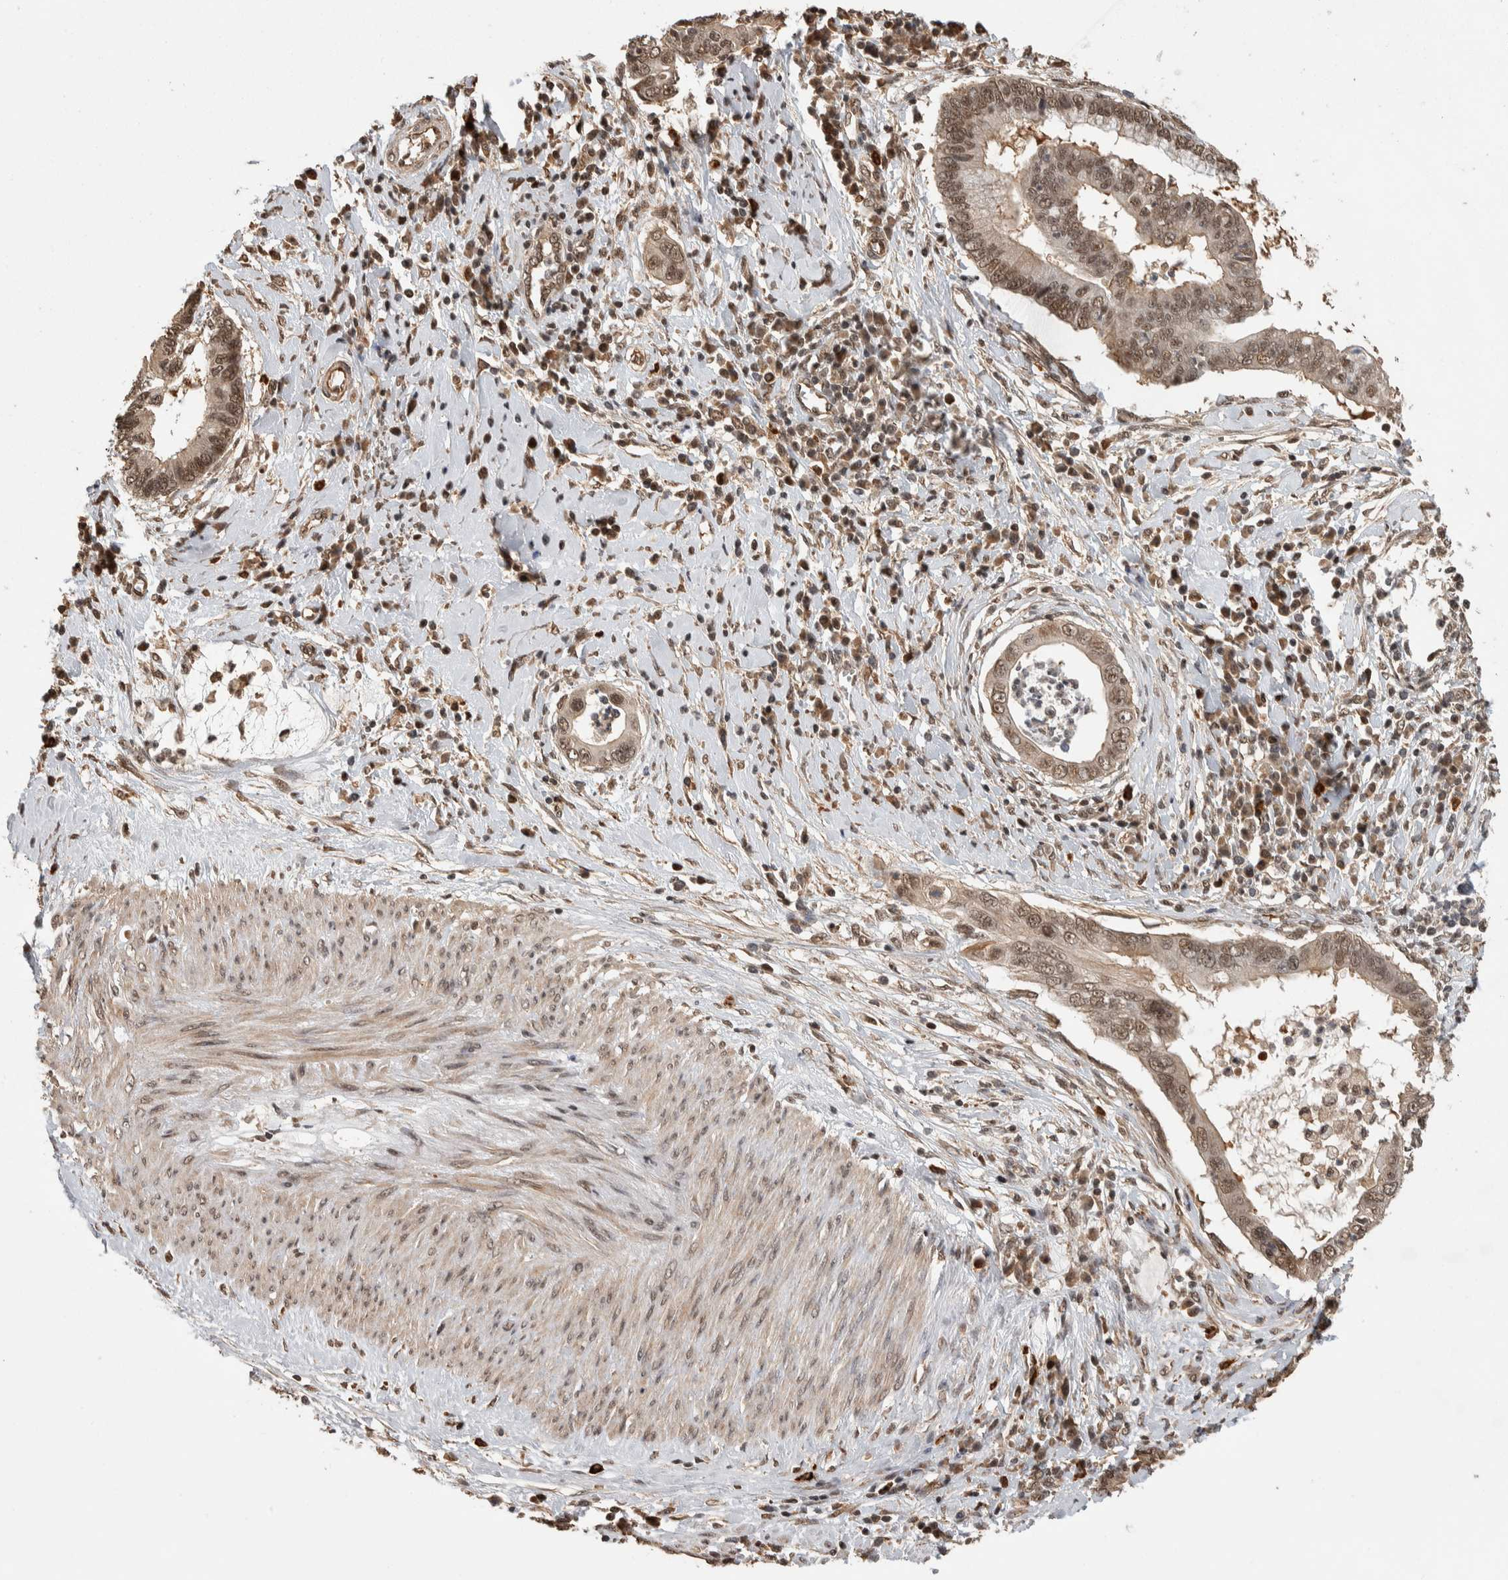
{"staining": {"intensity": "moderate", "quantity": ">75%", "location": "nuclear"}, "tissue": "cervical cancer", "cell_type": "Tumor cells", "image_type": "cancer", "snomed": [{"axis": "morphology", "description": "Adenocarcinoma, NOS"}, {"axis": "topography", "description": "Cervix"}], "caption": "Protein positivity by IHC exhibits moderate nuclear expression in about >75% of tumor cells in cervical cancer. (DAB (3,3'-diaminobenzidine) IHC with brightfield microscopy, high magnification).", "gene": "ZNF592", "patient": {"sex": "female", "age": 44}}